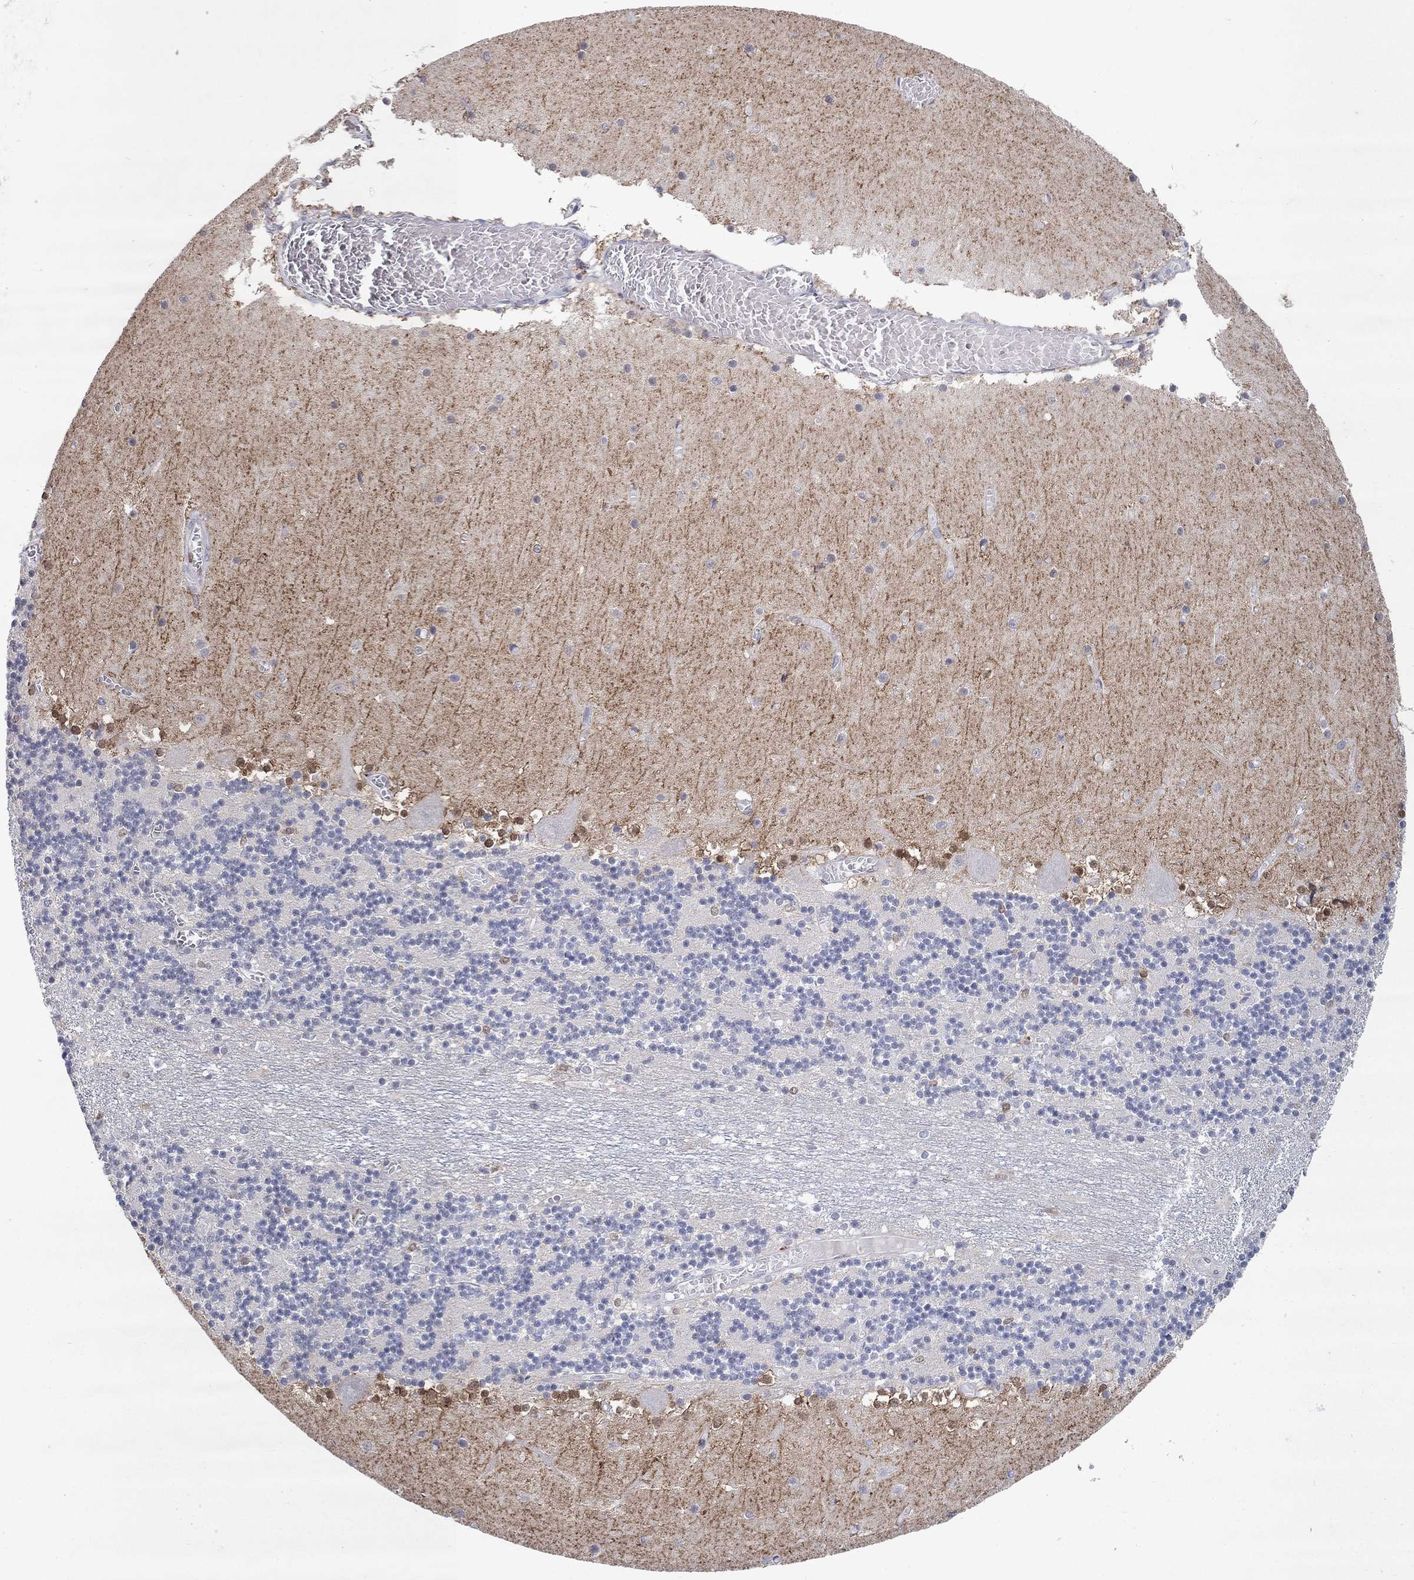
{"staining": {"intensity": "strong", "quantity": "<25%", "location": "nuclear"}, "tissue": "cerebellum", "cell_type": "Cells in granular layer", "image_type": "normal", "snomed": [{"axis": "morphology", "description": "Normal tissue, NOS"}, {"axis": "topography", "description": "Cerebellum"}], "caption": "Immunohistochemistry of normal cerebellum shows medium levels of strong nuclear positivity in about <25% of cells in granular layer. (IHC, brightfield microscopy, high magnification).", "gene": "FGF2", "patient": {"sex": "female", "age": 28}}